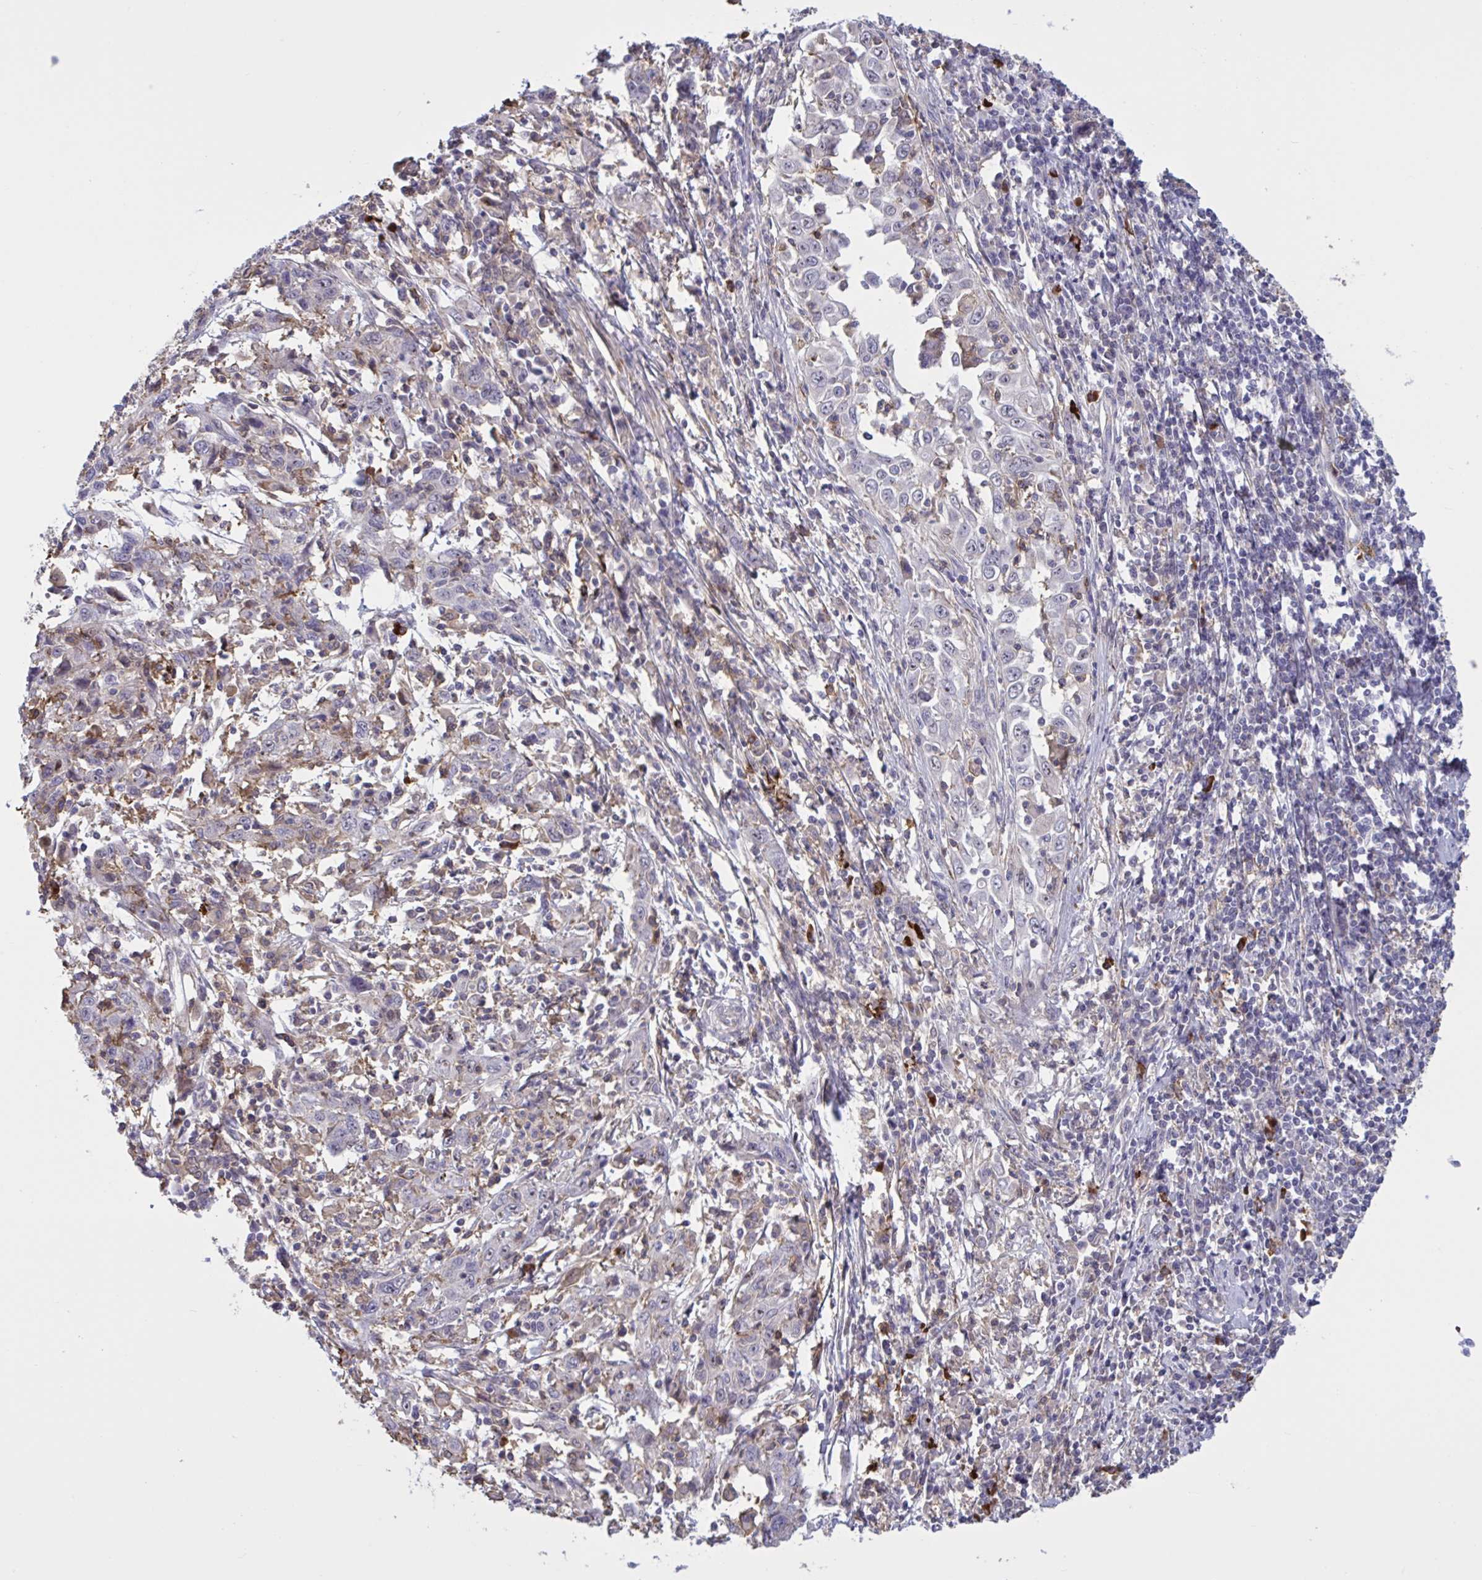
{"staining": {"intensity": "negative", "quantity": "none", "location": "none"}, "tissue": "cervical cancer", "cell_type": "Tumor cells", "image_type": "cancer", "snomed": [{"axis": "morphology", "description": "Squamous cell carcinoma, NOS"}, {"axis": "topography", "description": "Cervix"}], "caption": "Tumor cells show no significant positivity in cervical squamous cell carcinoma. (IHC, brightfield microscopy, high magnification).", "gene": "CD101", "patient": {"sex": "female", "age": 46}}